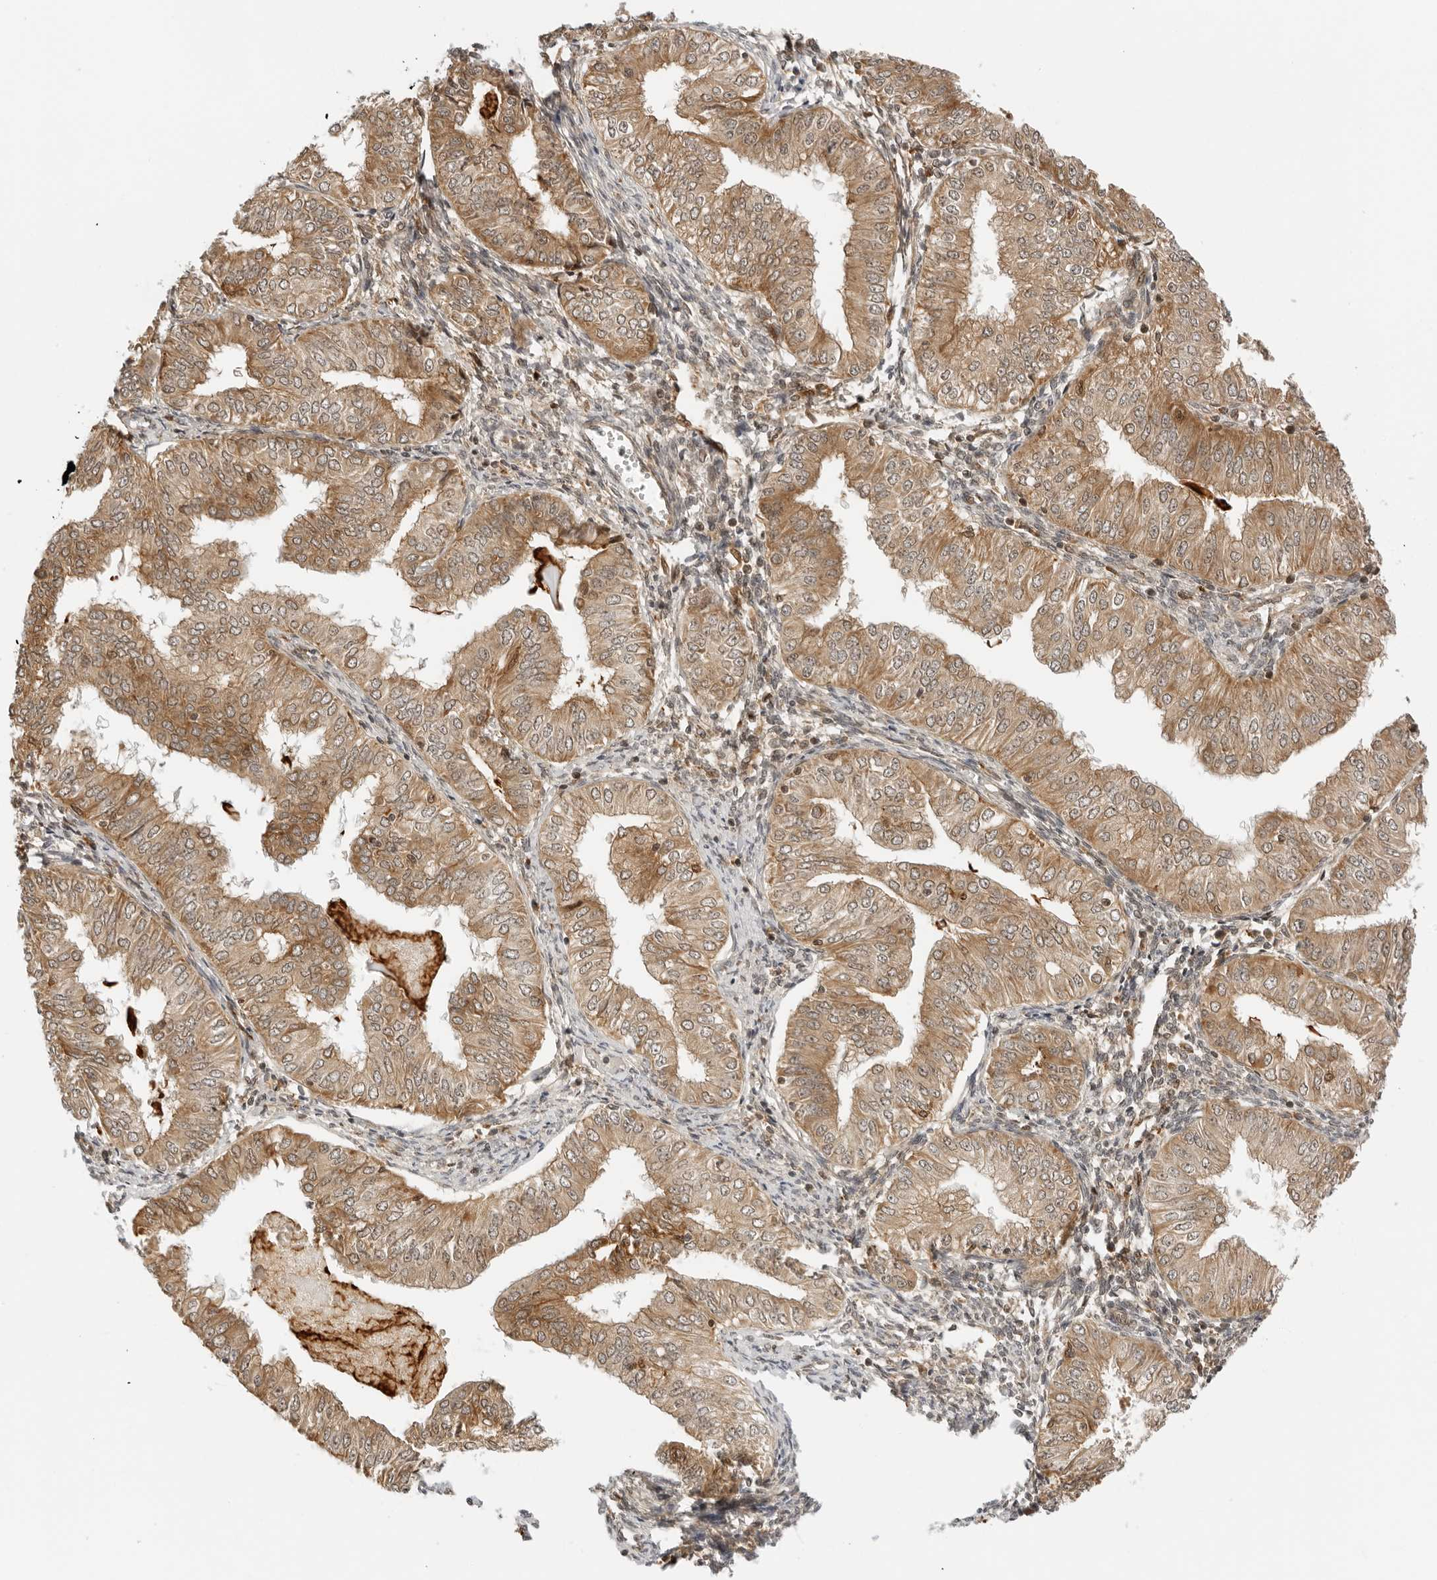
{"staining": {"intensity": "moderate", "quantity": ">75%", "location": "cytoplasmic/membranous"}, "tissue": "endometrial cancer", "cell_type": "Tumor cells", "image_type": "cancer", "snomed": [{"axis": "morphology", "description": "Normal tissue, NOS"}, {"axis": "morphology", "description": "Adenocarcinoma, NOS"}, {"axis": "topography", "description": "Endometrium"}], "caption": "Immunohistochemical staining of human endometrial cancer (adenocarcinoma) reveals medium levels of moderate cytoplasmic/membranous staining in approximately >75% of tumor cells. (DAB IHC with brightfield microscopy, high magnification).", "gene": "RC3H1", "patient": {"sex": "female", "age": 53}}